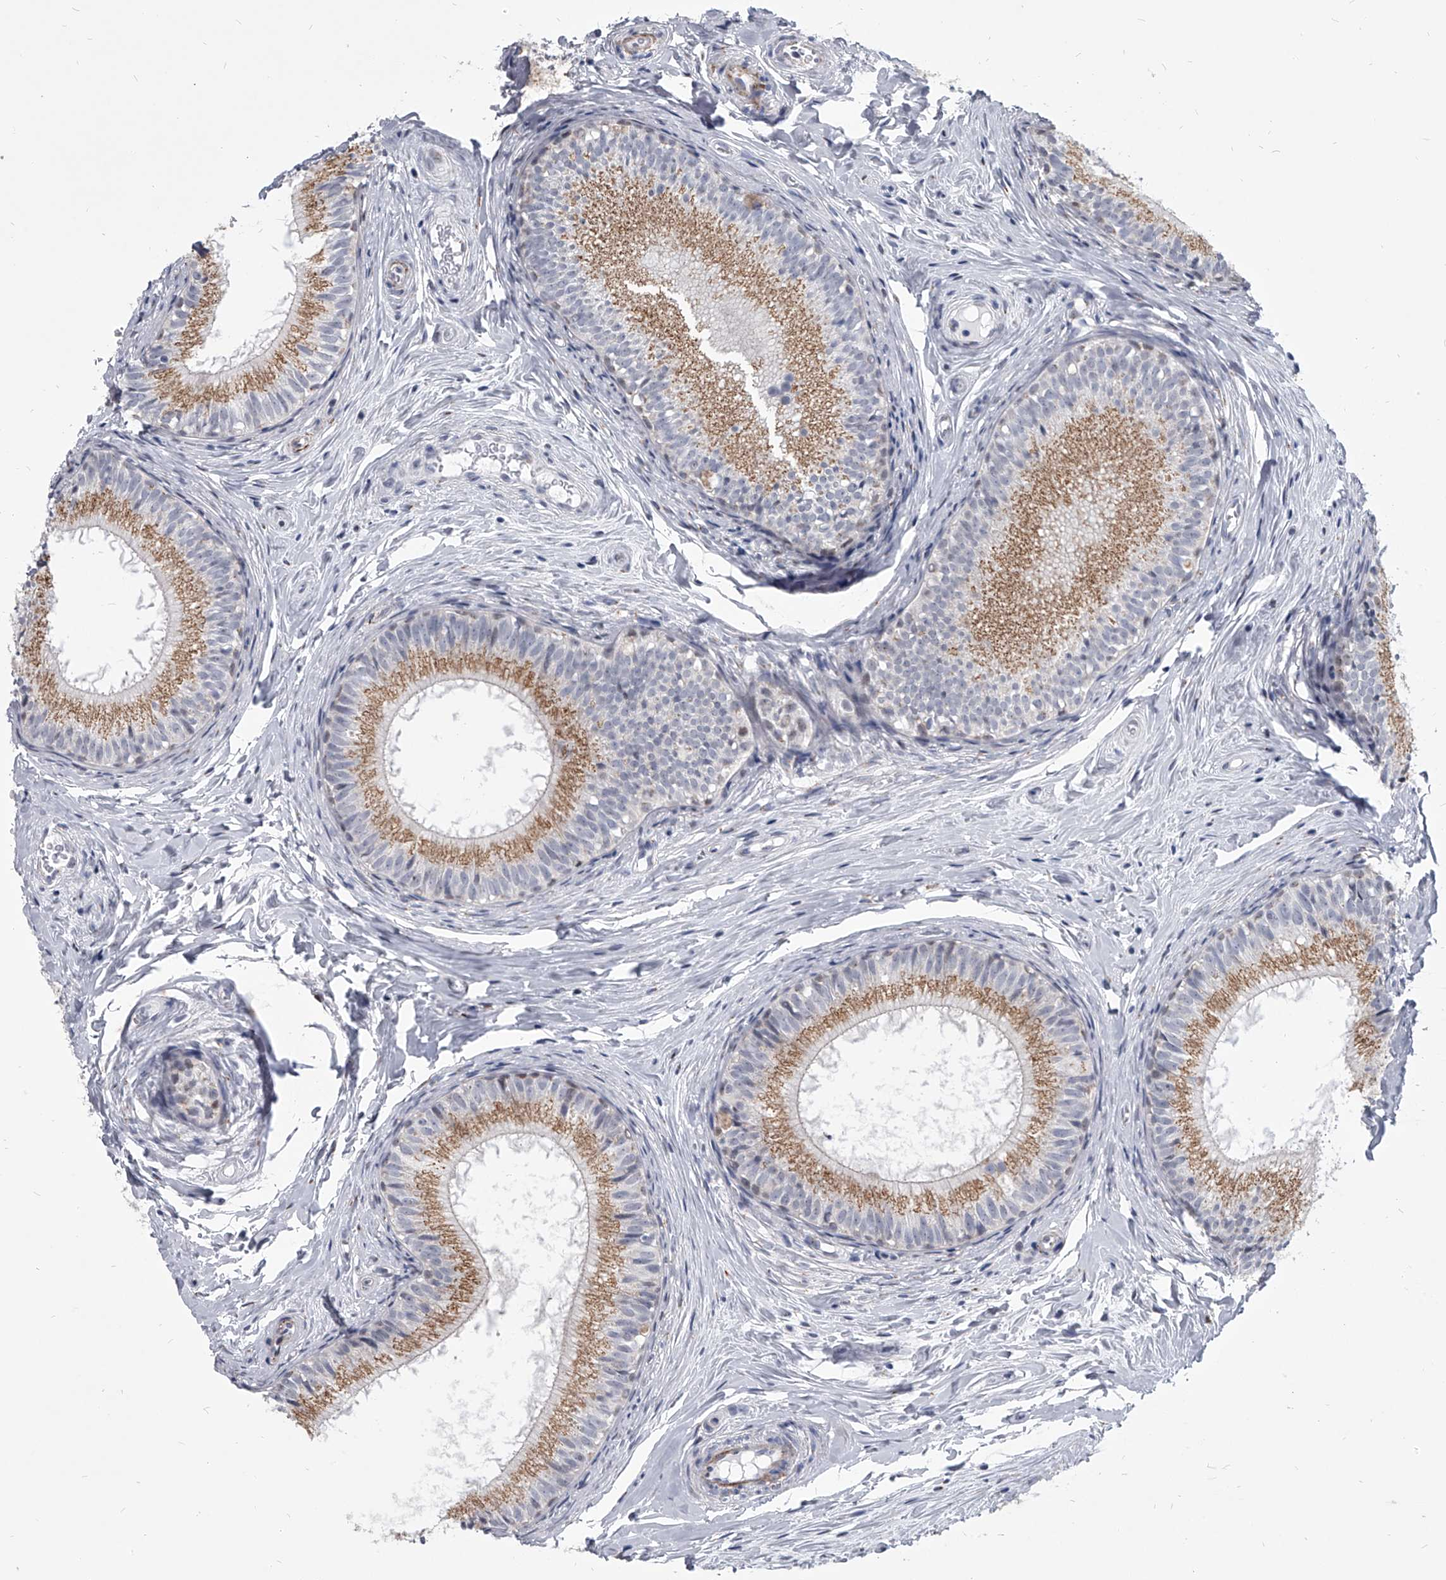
{"staining": {"intensity": "moderate", "quantity": ">75%", "location": "cytoplasmic/membranous"}, "tissue": "epididymis", "cell_type": "Glandular cells", "image_type": "normal", "snomed": [{"axis": "morphology", "description": "Normal tissue, NOS"}, {"axis": "topography", "description": "Epididymis"}], "caption": "A brown stain labels moderate cytoplasmic/membranous expression of a protein in glandular cells of normal human epididymis. (brown staining indicates protein expression, while blue staining denotes nuclei).", "gene": "EVA1C", "patient": {"sex": "male", "age": 34}}